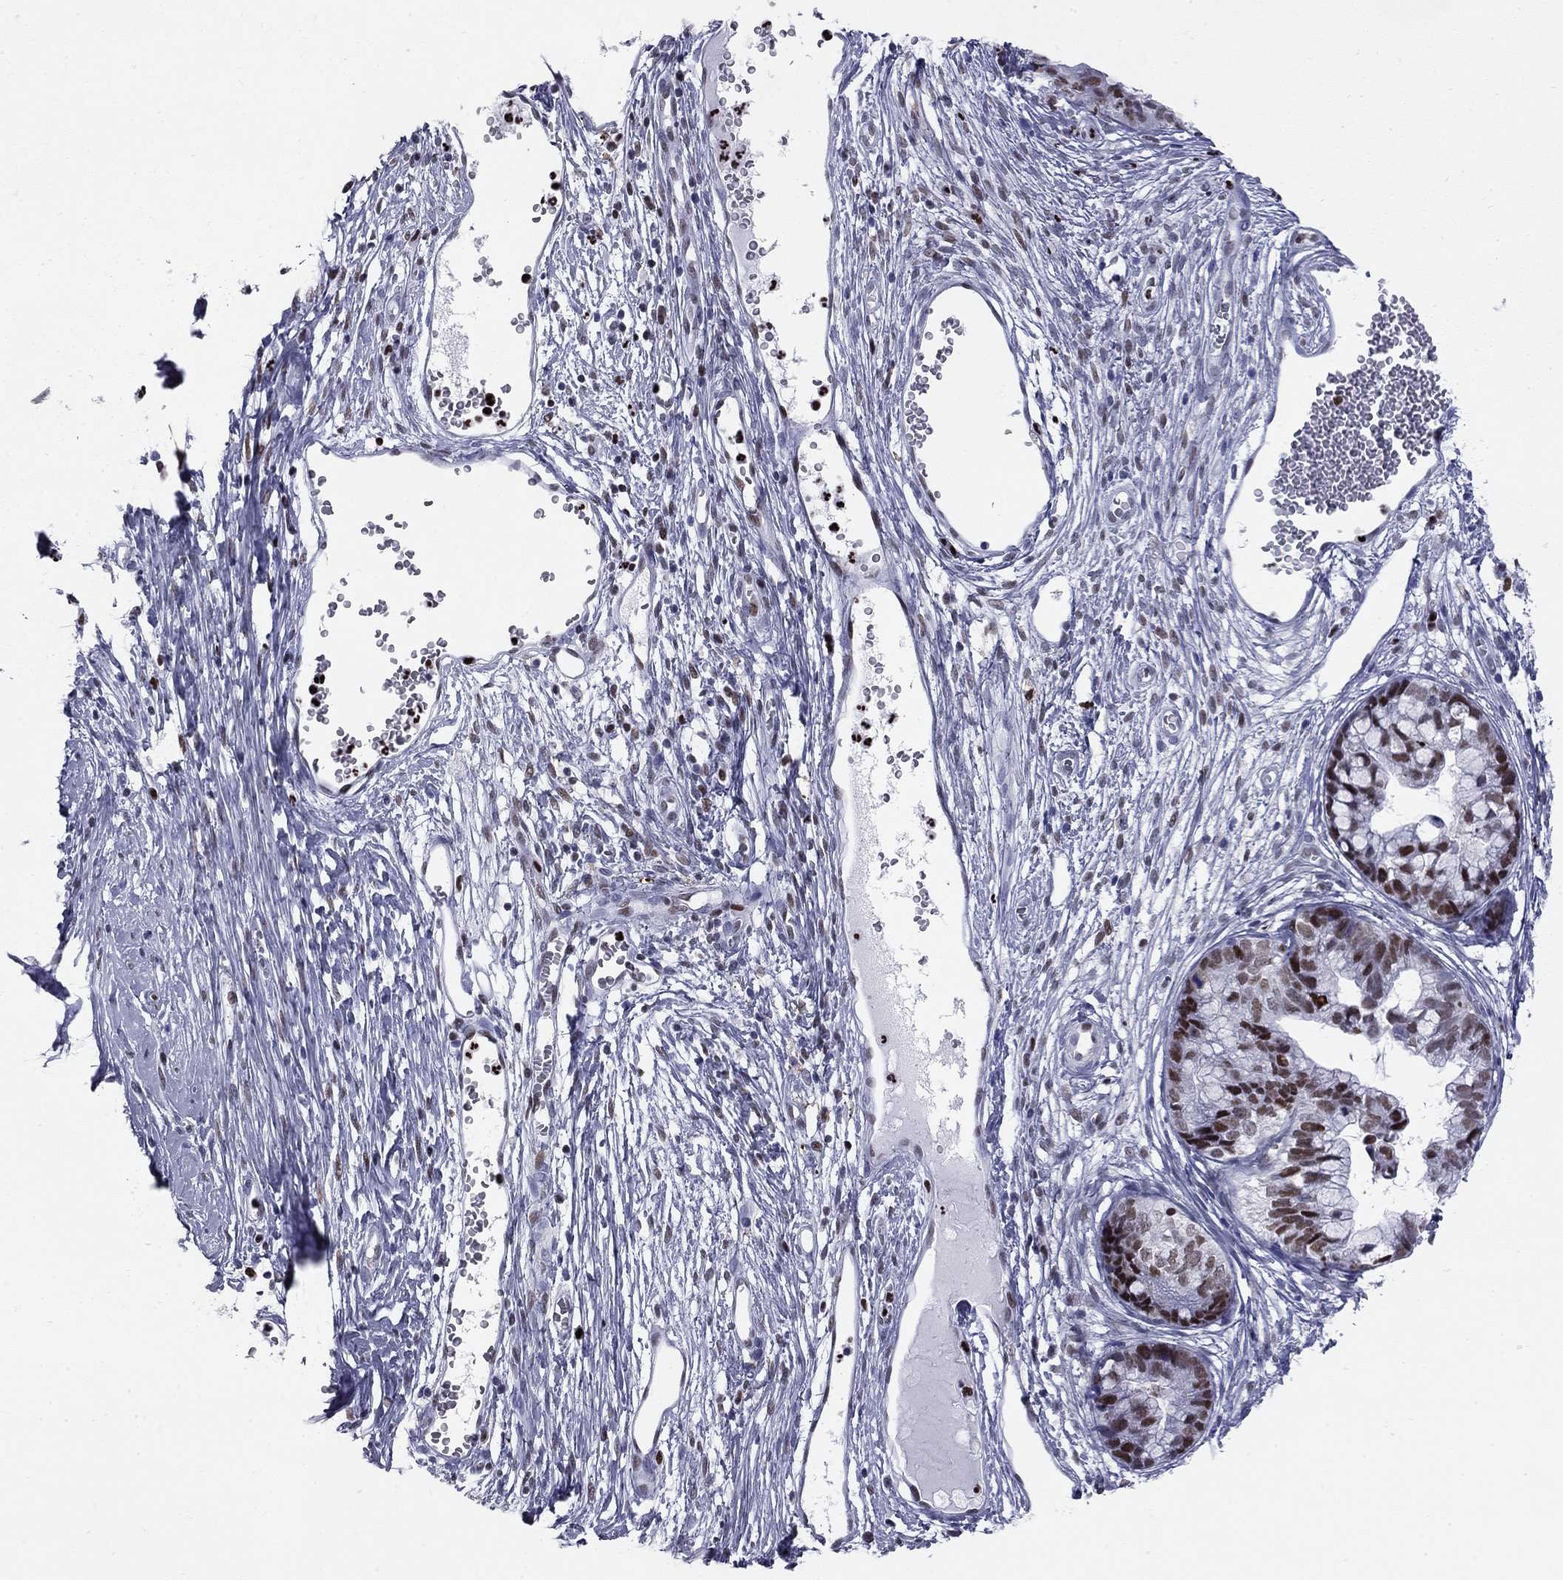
{"staining": {"intensity": "strong", "quantity": "25%-75%", "location": "nuclear"}, "tissue": "cervical cancer", "cell_type": "Tumor cells", "image_type": "cancer", "snomed": [{"axis": "morphology", "description": "Adenocarcinoma, NOS"}, {"axis": "topography", "description": "Cervix"}], "caption": "Immunohistochemical staining of cervical cancer (adenocarcinoma) shows high levels of strong nuclear staining in about 25%-75% of tumor cells.", "gene": "PCGF3", "patient": {"sex": "female", "age": 44}}